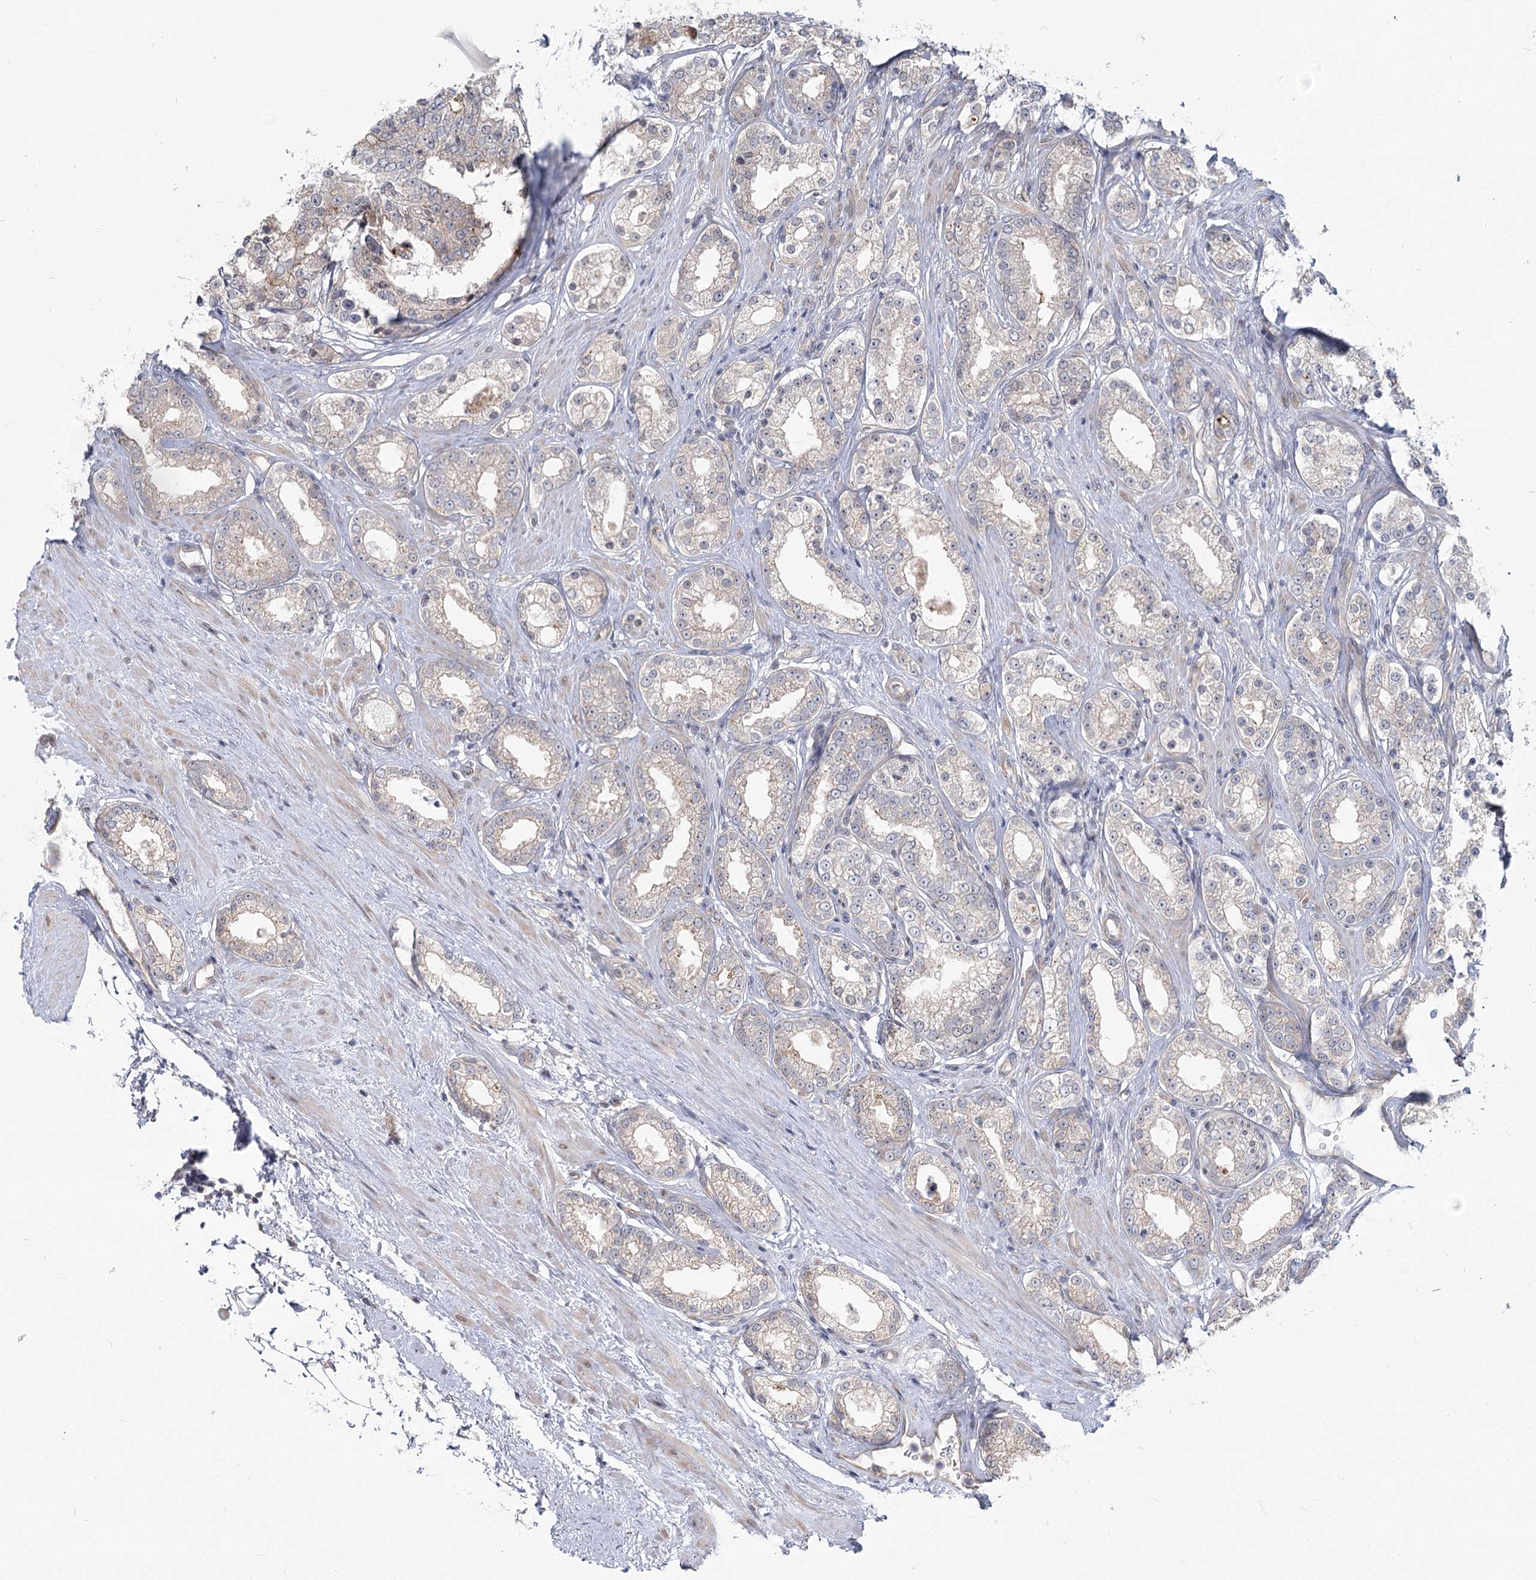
{"staining": {"intensity": "negative", "quantity": "none", "location": "none"}, "tissue": "prostate cancer", "cell_type": "Tumor cells", "image_type": "cancer", "snomed": [{"axis": "morphology", "description": "Normal tissue, NOS"}, {"axis": "morphology", "description": "Adenocarcinoma, High grade"}, {"axis": "topography", "description": "Prostate"}], "caption": "High power microscopy image of an immunohistochemistry image of adenocarcinoma (high-grade) (prostate), revealing no significant expression in tumor cells.", "gene": "SPINK13", "patient": {"sex": "male", "age": 83}}